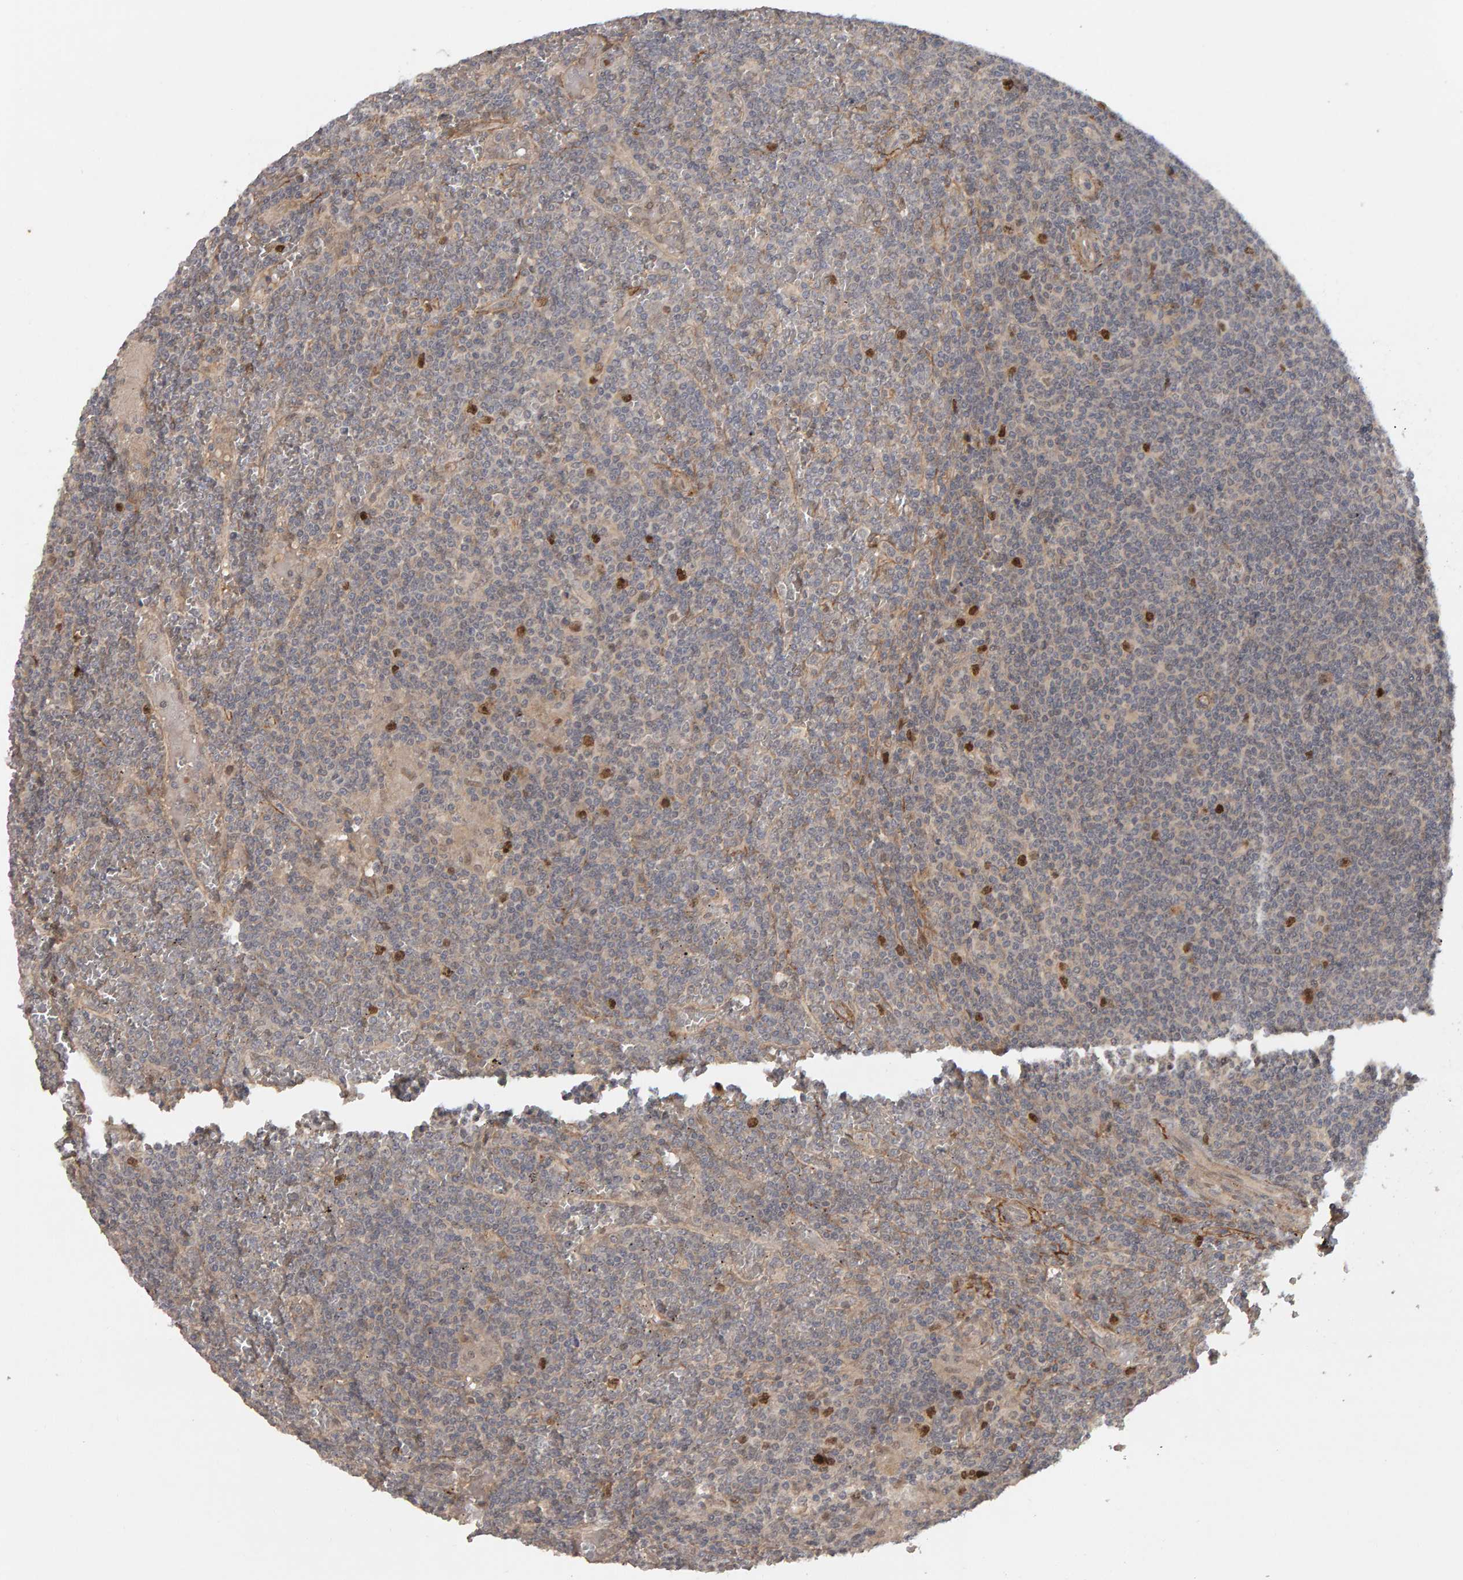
{"staining": {"intensity": "moderate", "quantity": "<25%", "location": "nuclear"}, "tissue": "lymphoma", "cell_type": "Tumor cells", "image_type": "cancer", "snomed": [{"axis": "morphology", "description": "Malignant lymphoma, non-Hodgkin's type, Low grade"}, {"axis": "topography", "description": "Spleen"}], "caption": "A histopathology image showing moderate nuclear expression in approximately <25% of tumor cells in malignant lymphoma, non-Hodgkin's type (low-grade), as visualized by brown immunohistochemical staining.", "gene": "CDCA5", "patient": {"sex": "female", "age": 19}}